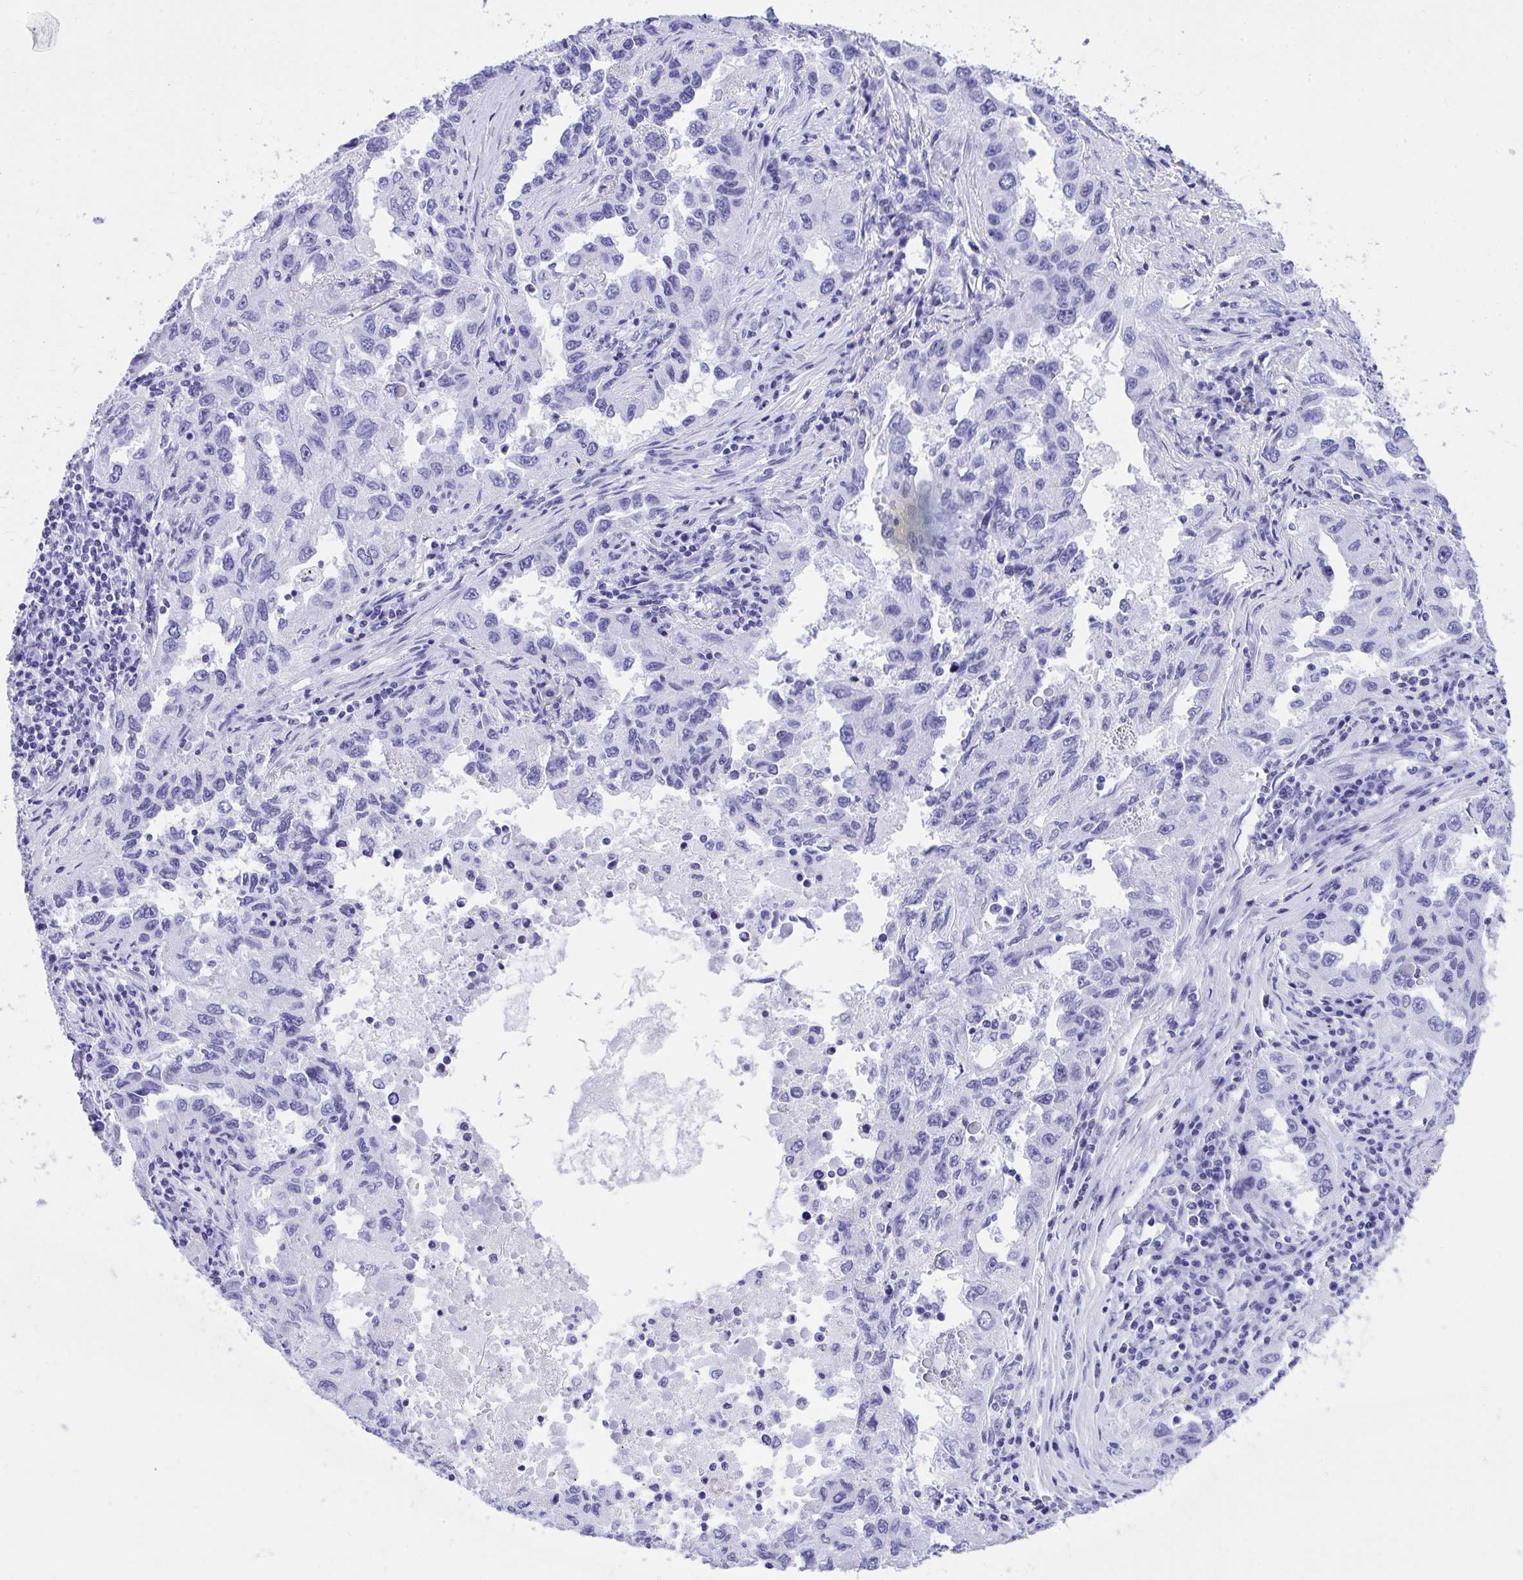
{"staining": {"intensity": "negative", "quantity": "none", "location": "none"}, "tissue": "lung cancer", "cell_type": "Tumor cells", "image_type": "cancer", "snomed": [{"axis": "morphology", "description": "Adenocarcinoma, NOS"}, {"axis": "topography", "description": "Lung"}], "caption": "Immunohistochemistry micrograph of neoplastic tissue: human lung cancer (adenocarcinoma) stained with DAB displays no significant protein expression in tumor cells.", "gene": "TLN2", "patient": {"sex": "female", "age": 73}}